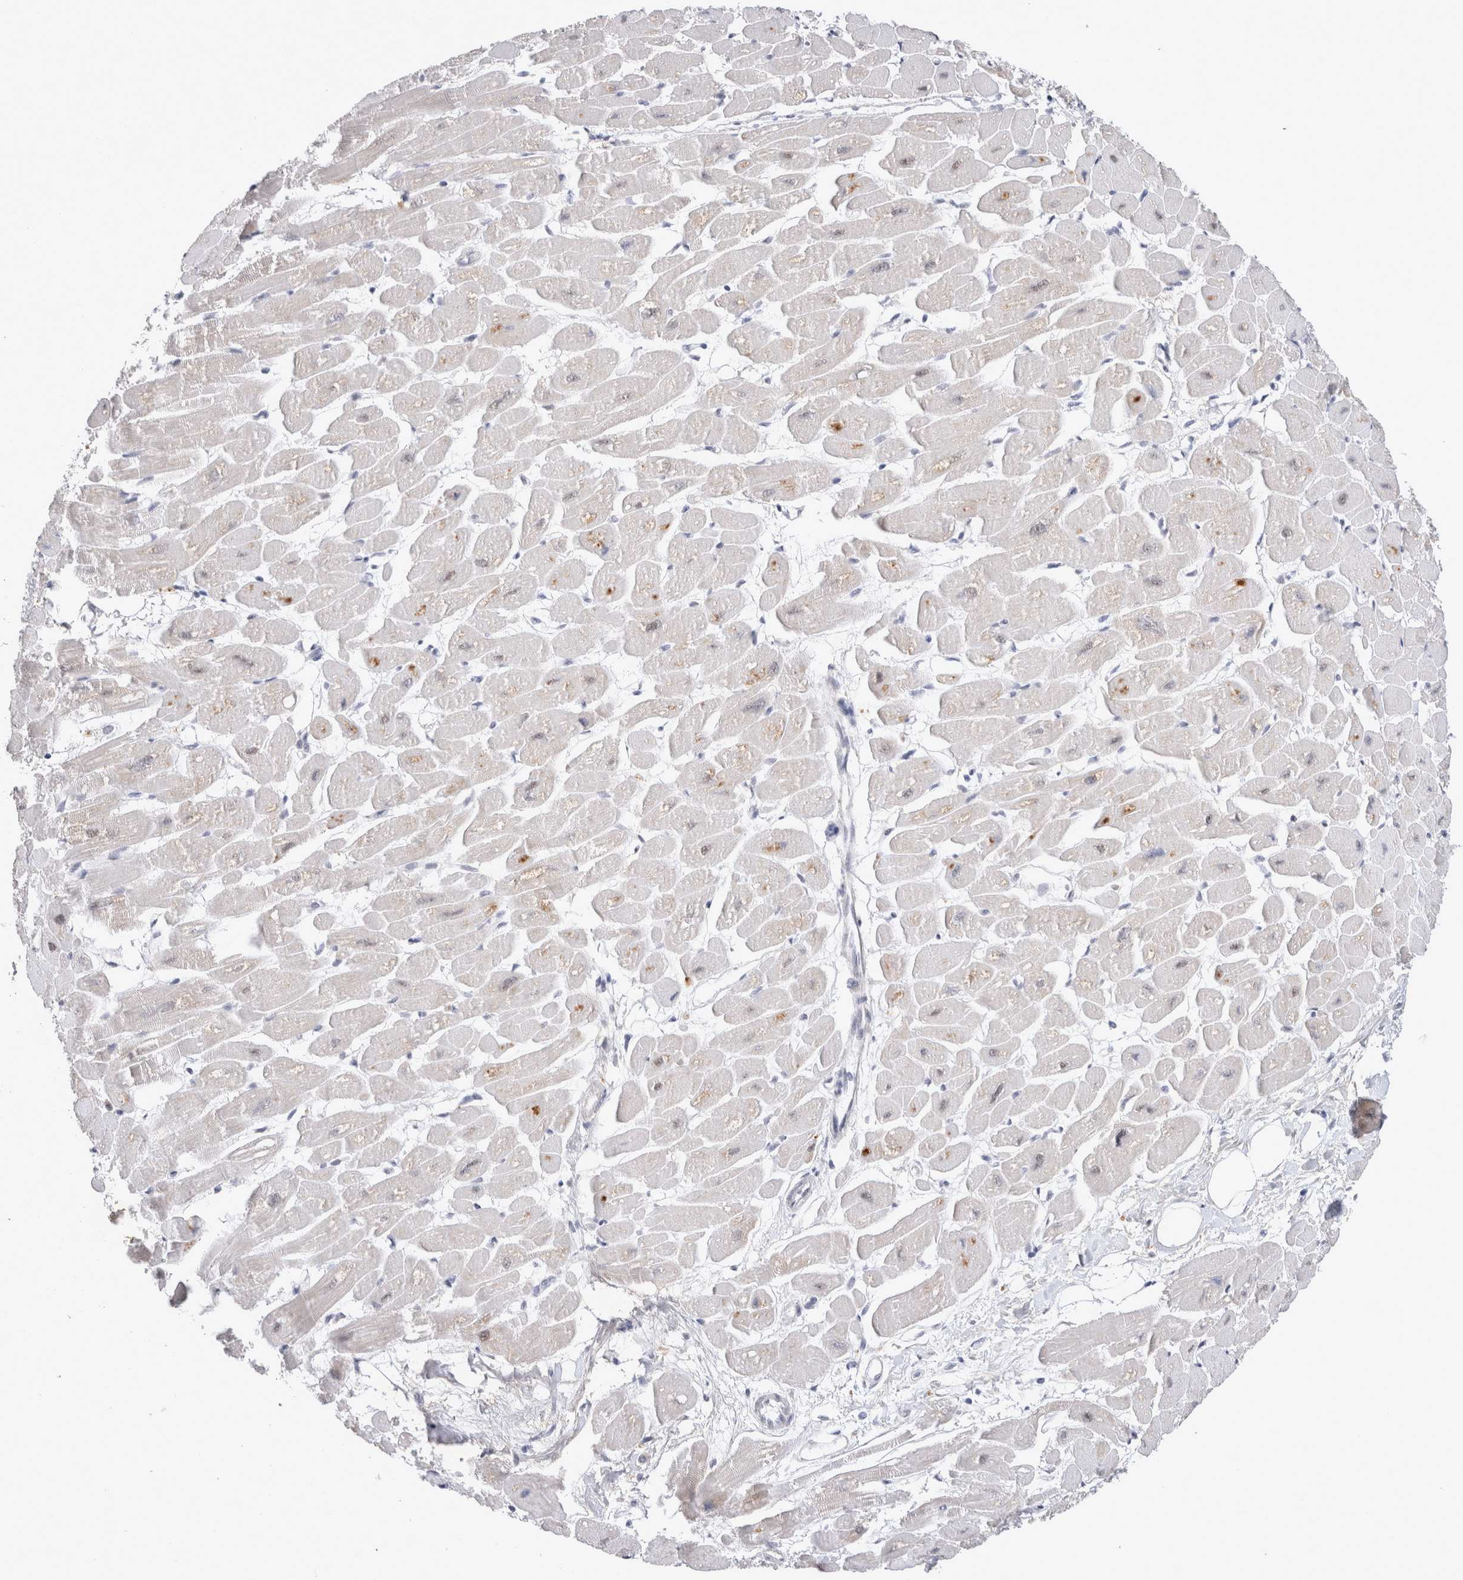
{"staining": {"intensity": "moderate", "quantity": "<25%", "location": "cytoplasmic/membranous,nuclear"}, "tissue": "heart muscle", "cell_type": "Cardiomyocytes", "image_type": "normal", "snomed": [{"axis": "morphology", "description": "Normal tissue, NOS"}, {"axis": "topography", "description": "Heart"}], "caption": "Heart muscle was stained to show a protein in brown. There is low levels of moderate cytoplasmic/membranous,nuclear staining in approximately <25% of cardiomyocytes.", "gene": "MRPL37", "patient": {"sex": "female", "age": 54}}